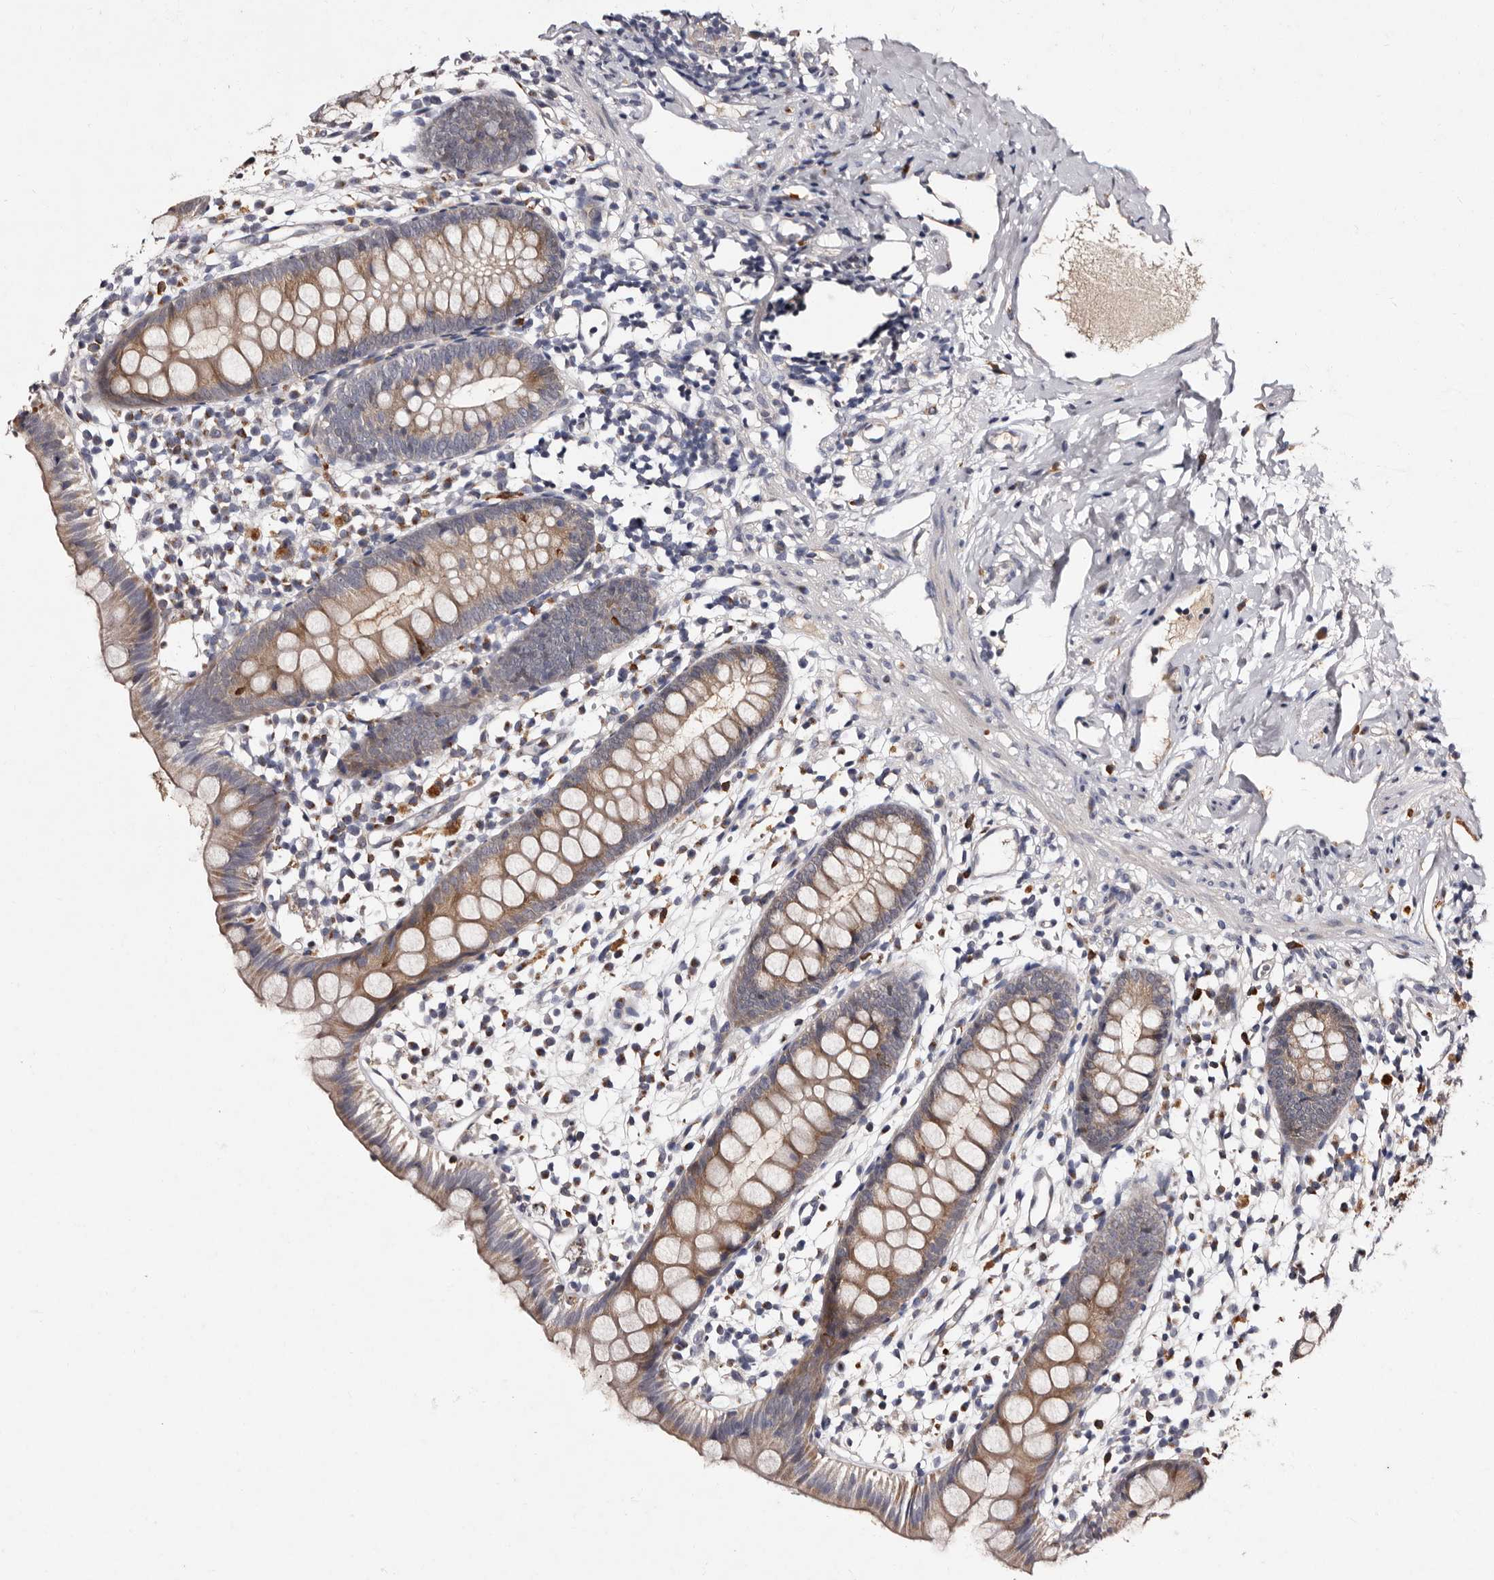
{"staining": {"intensity": "moderate", "quantity": ">75%", "location": "cytoplasmic/membranous"}, "tissue": "appendix", "cell_type": "Glandular cells", "image_type": "normal", "snomed": [{"axis": "morphology", "description": "Normal tissue, NOS"}, {"axis": "topography", "description": "Appendix"}], "caption": "Appendix stained for a protein shows moderate cytoplasmic/membranous positivity in glandular cells.", "gene": "DNPH1", "patient": {"sex": "female", "age": 20}}